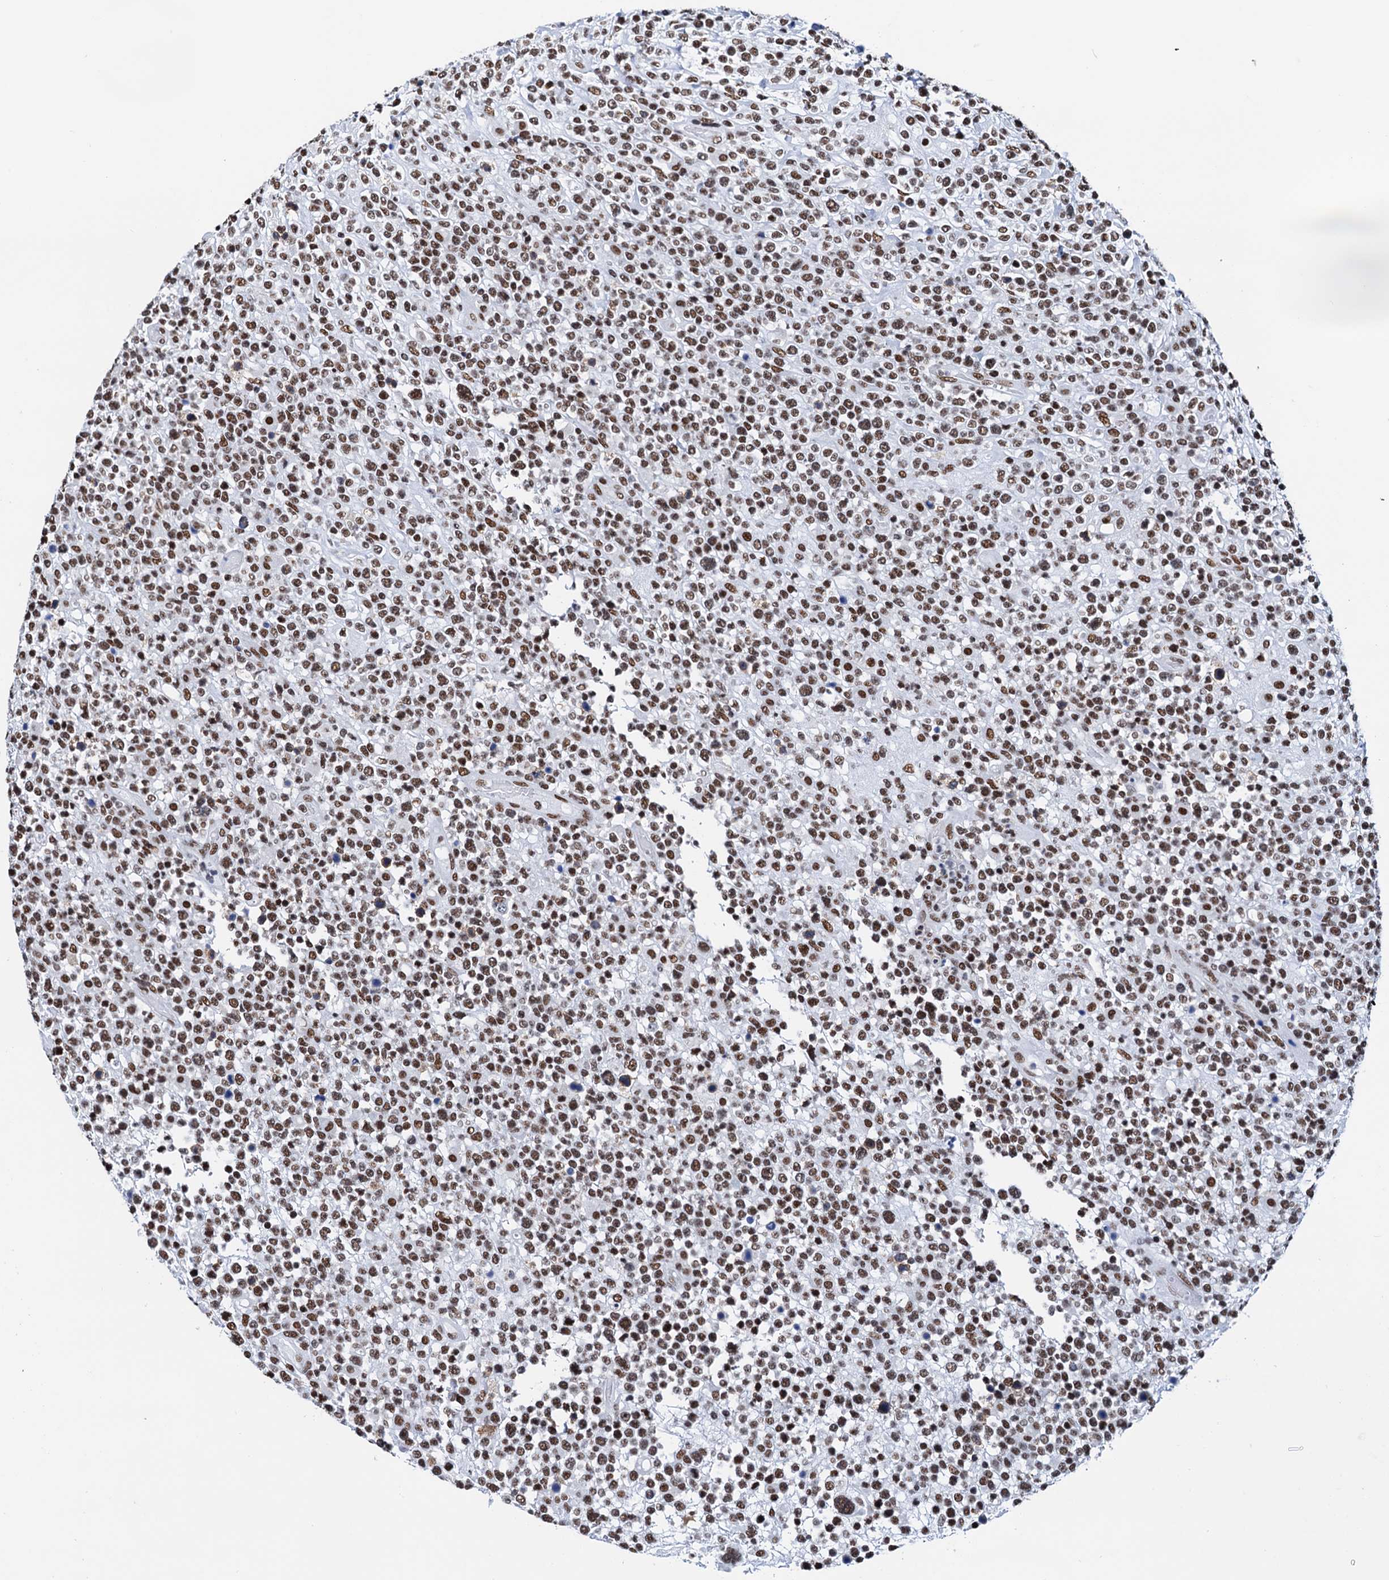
{"staining": {"intensity": "moderate", "quantity": ">75%", "location": "nuclear"}, "tissue": "lymphoma", "cell_type": "Tumor cells", "image_type": "cancer", "snomed": [{"axis": "morphology", "description": "Malignant lymphoma, non-Hodgkin's type, High grade"}, {"axis": "topography", "description": "Colon"}], "caption": "Immunohistochemistry (IHC) photomicrograph of neoplastic tissue: lymphoma stained using immunohistochemistry shows medium levels of moderate protein expression localized specifically in the nuclear of tumor cells, appearing as a nuclear brown color.", "gene": "SLTM", "patient": {"sex": "female", "age": 53}}